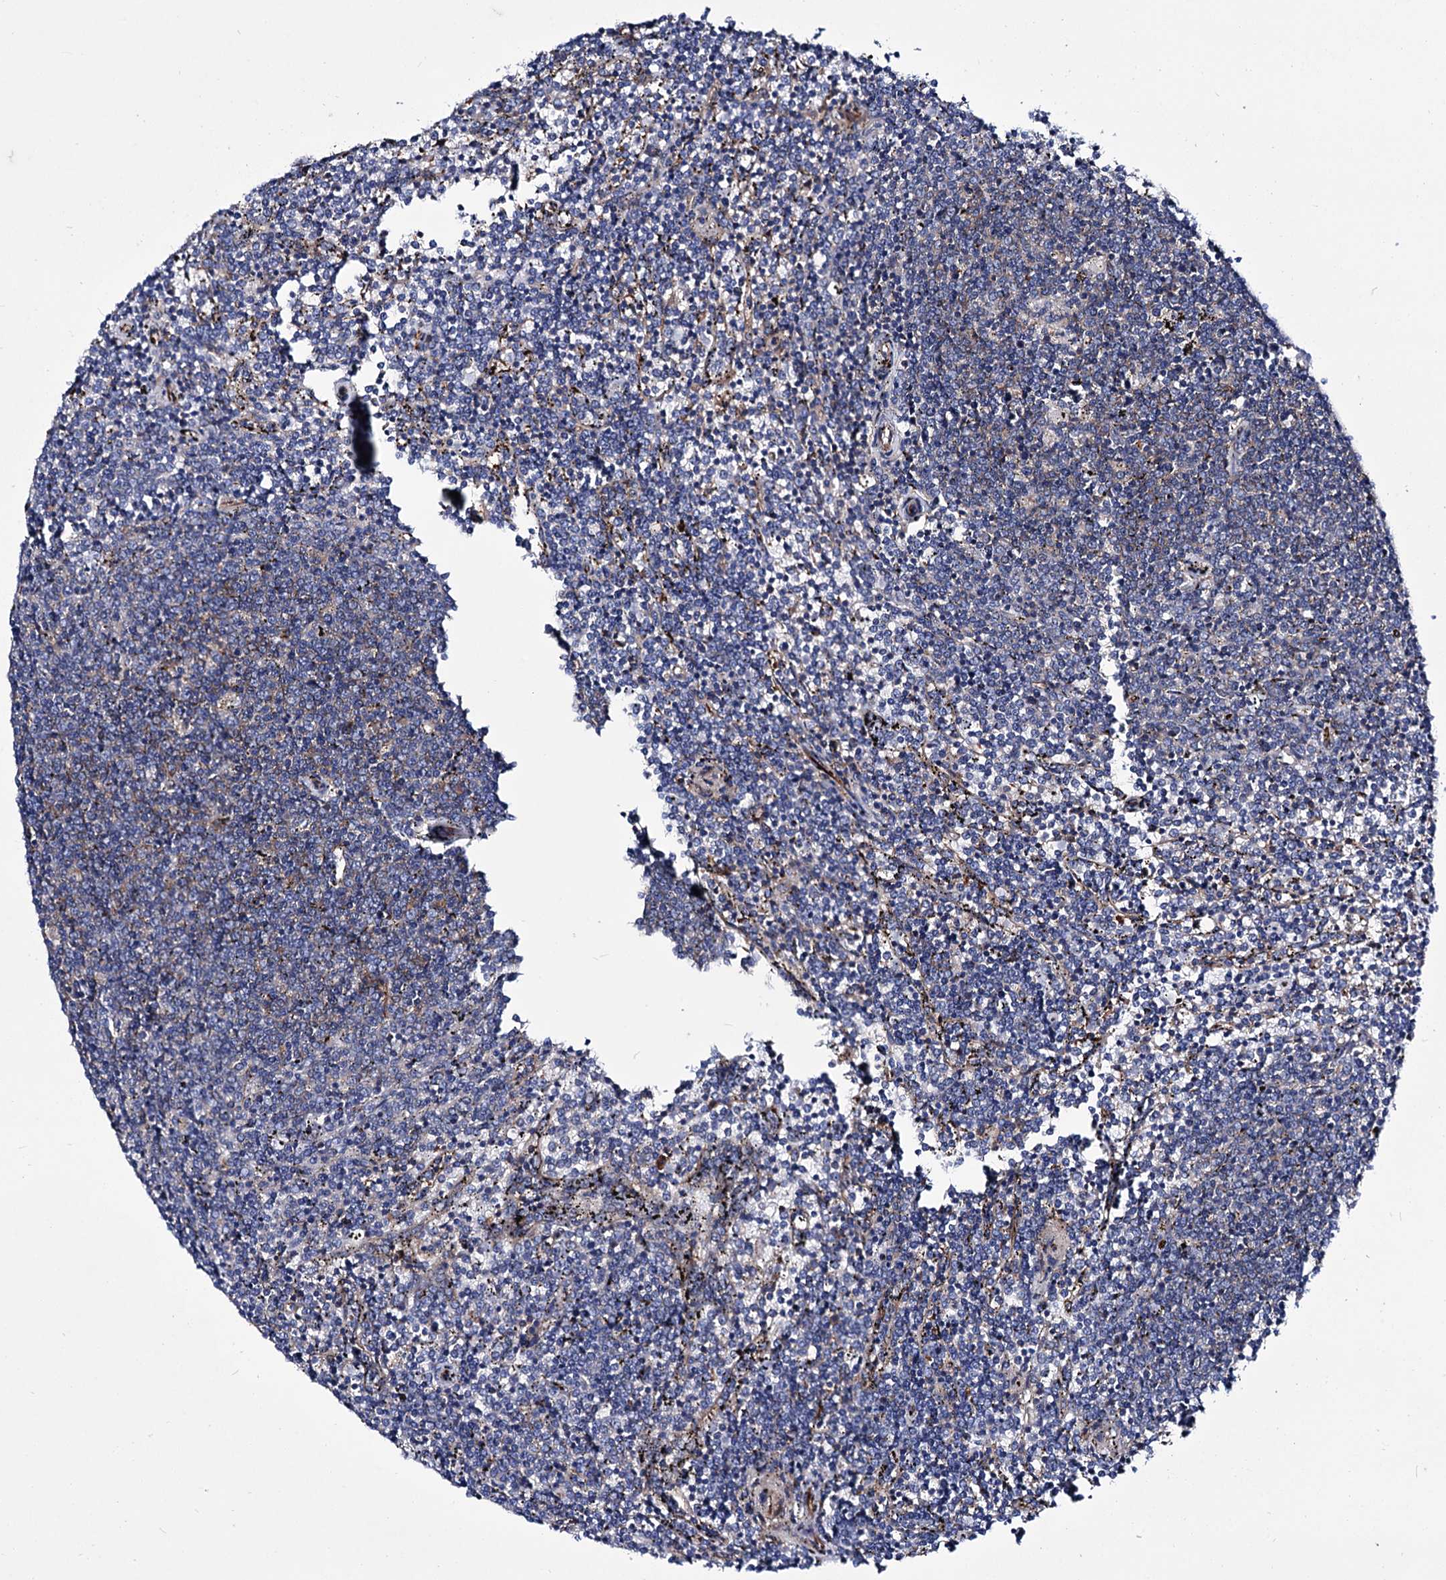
{"staining": {"intensity": "negative", "quantity": "none", "location": "none"}, "tissue": "lymphoma", "cell_type": "Tumor cells", "image_type": "cancer", "snomed": [{"axis": "morphology", "description": "Malignant lymphoma, non-Hodgkin's type, Low grade"}, {"axis": "topography", "description": "Spleen"}], "caption": "DAB (3,3'-diaminobenzidine) immunohistochemical staining of lymphoma reveals no significant positivity in tumor cells.", "gene": "AXL", "patient": {"sex": "female", "age": 50}}